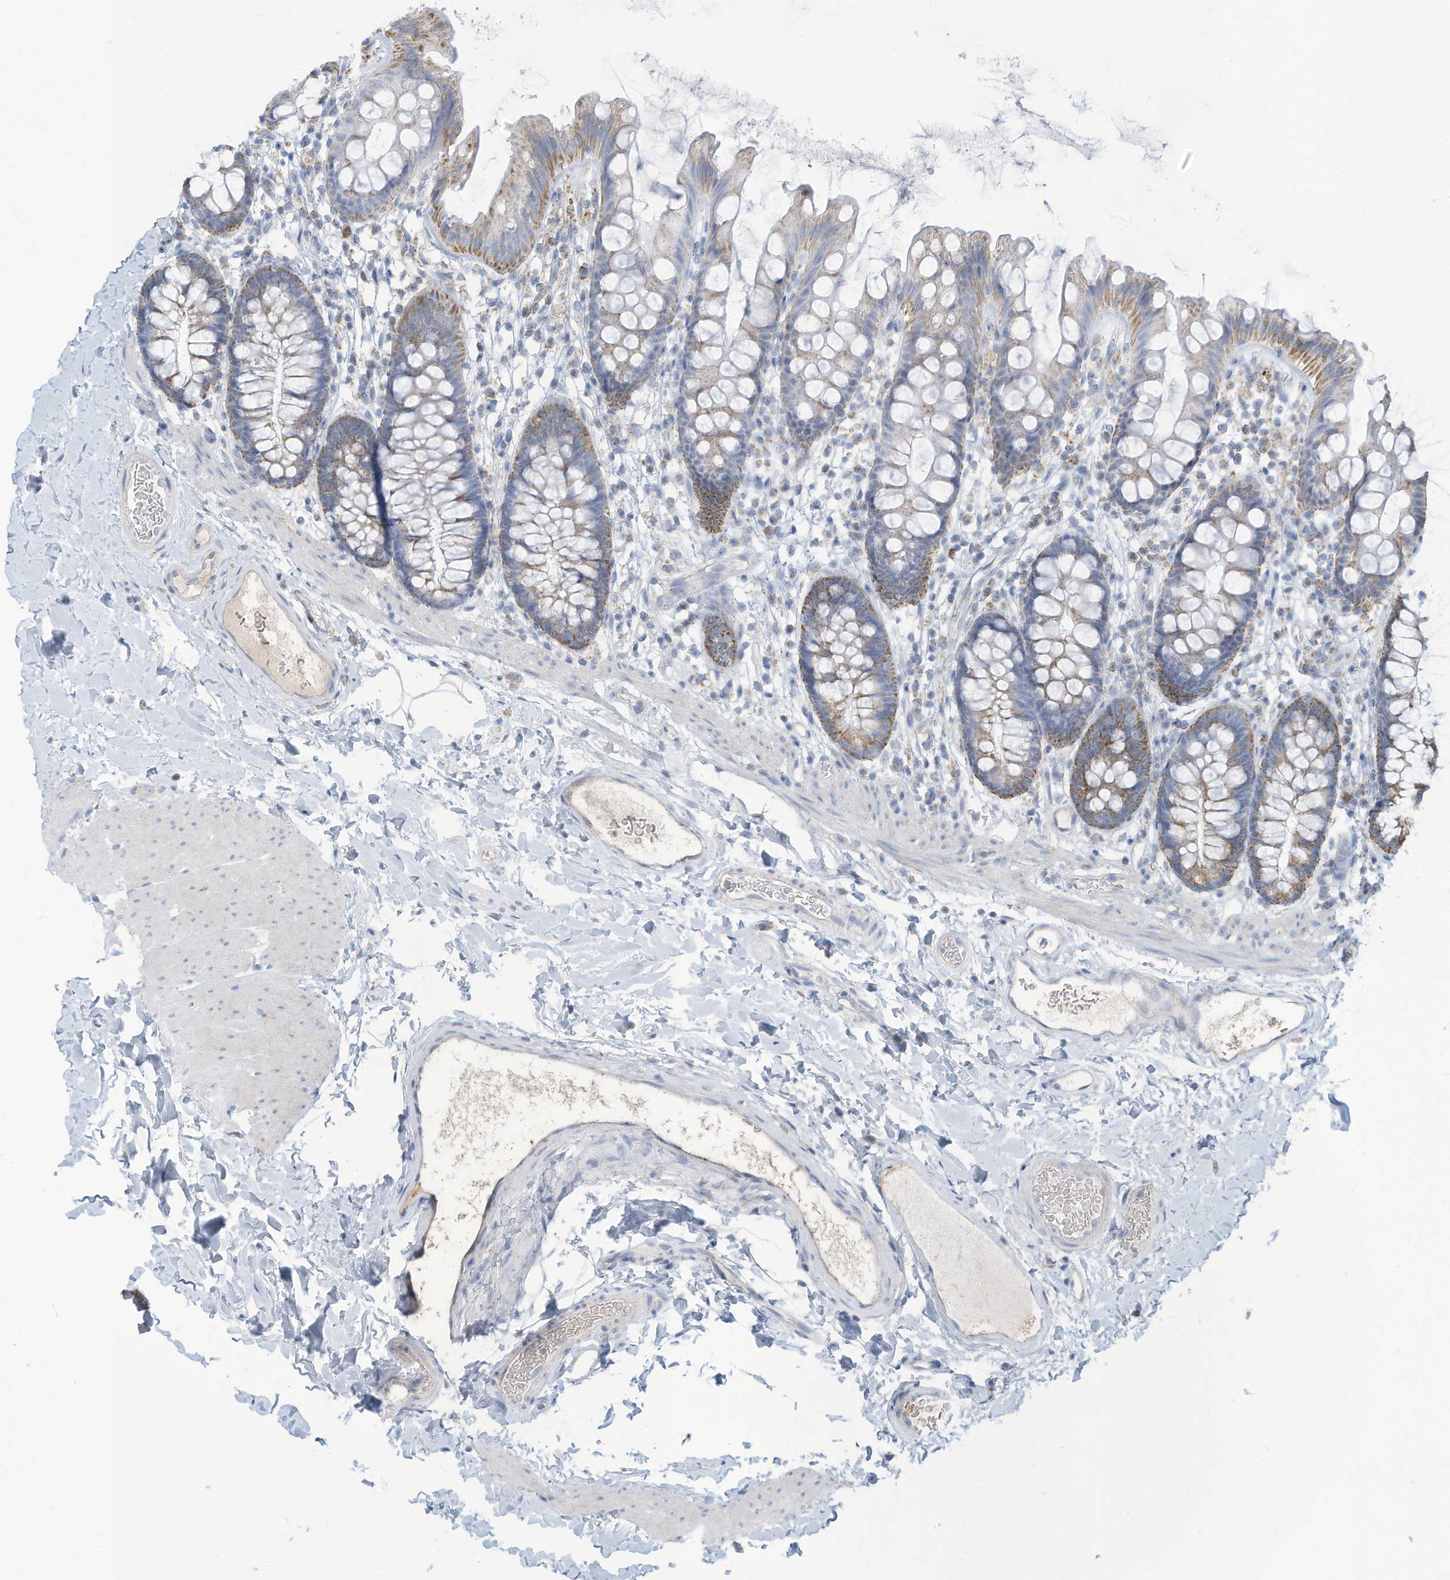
{"staining": {"intensity": "negative", "quantity": "none", "location": "none"}, "tissue": "colon", "cell_type": "Endothelial cells", "image_type": "normal", "snomed": [{"axis": "morphology", "description": "Normal tissue, NOS"}, {"axis": "topography", "description": "Colon"}], "caption": "An immunohistochemistry (IHC) photomicrograph of normal colon is shown. There is no staining in endothelial cells of colon. (DAB (3,3'-diaminobenzidine) immunohistochemistry visualized using brightfield microscopy, high magnification).", "gene": "NLN", "patient": {"sex": "female", "age": 62}}